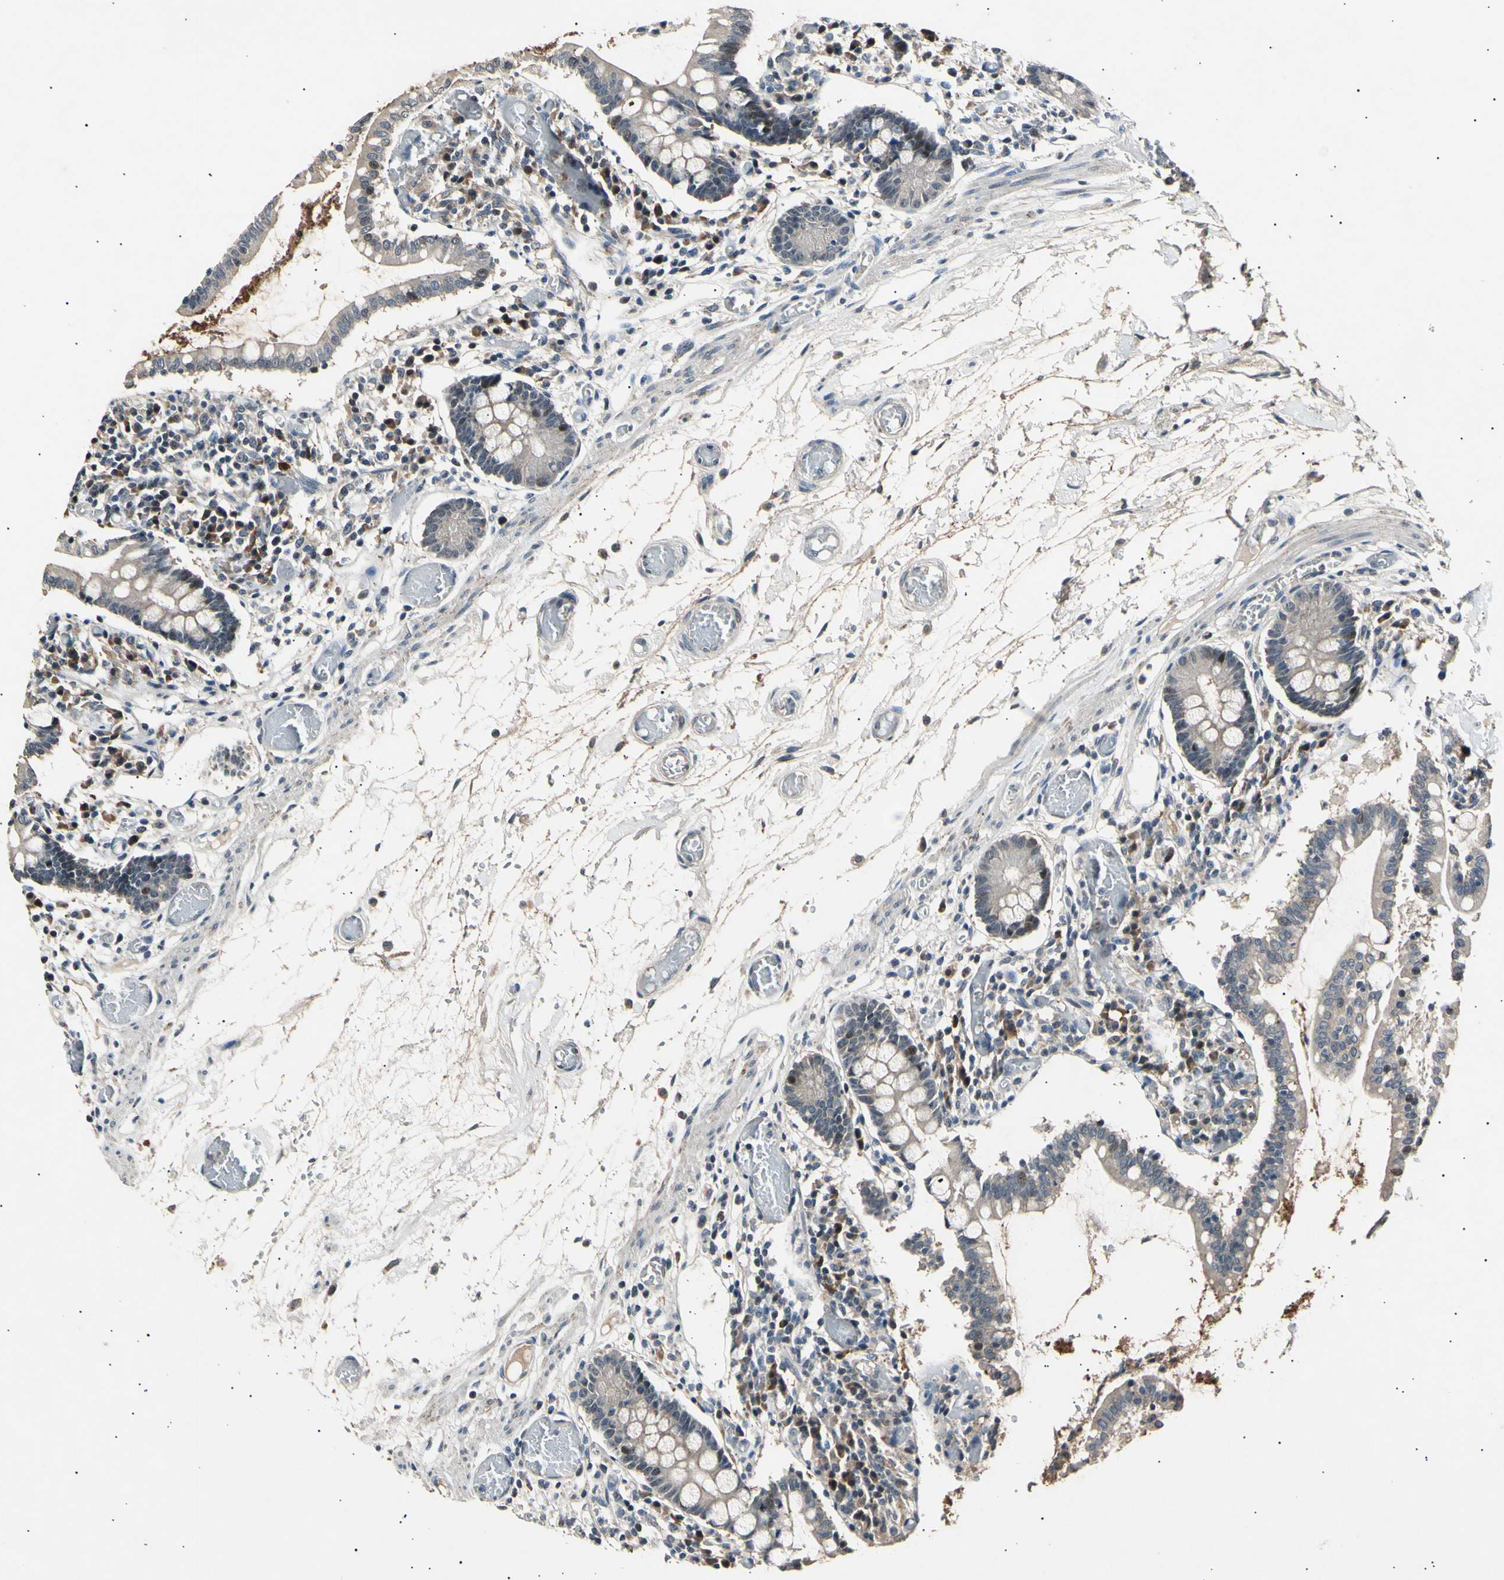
{"staining": {"intensity": "weak", "quantity": ">75%", "location": "cytoplasmic/membranous"}, "tissue": "small intestine", "cell_type": "Glandular cells", "image_type": "normal", "snomed": [{"axis": "morphology", "description": "Normal tissue, NOS"}, {"axis": "topography", "description": "Small intestine"}], "caption": "Small intestine was stained to show a protein in brown. There is low levels of weak cytoplasmic/membranous positivity in about >75% of glandular cells.", "gene": "ADCY3", "patient": {"sex": "female", "age": 61}}